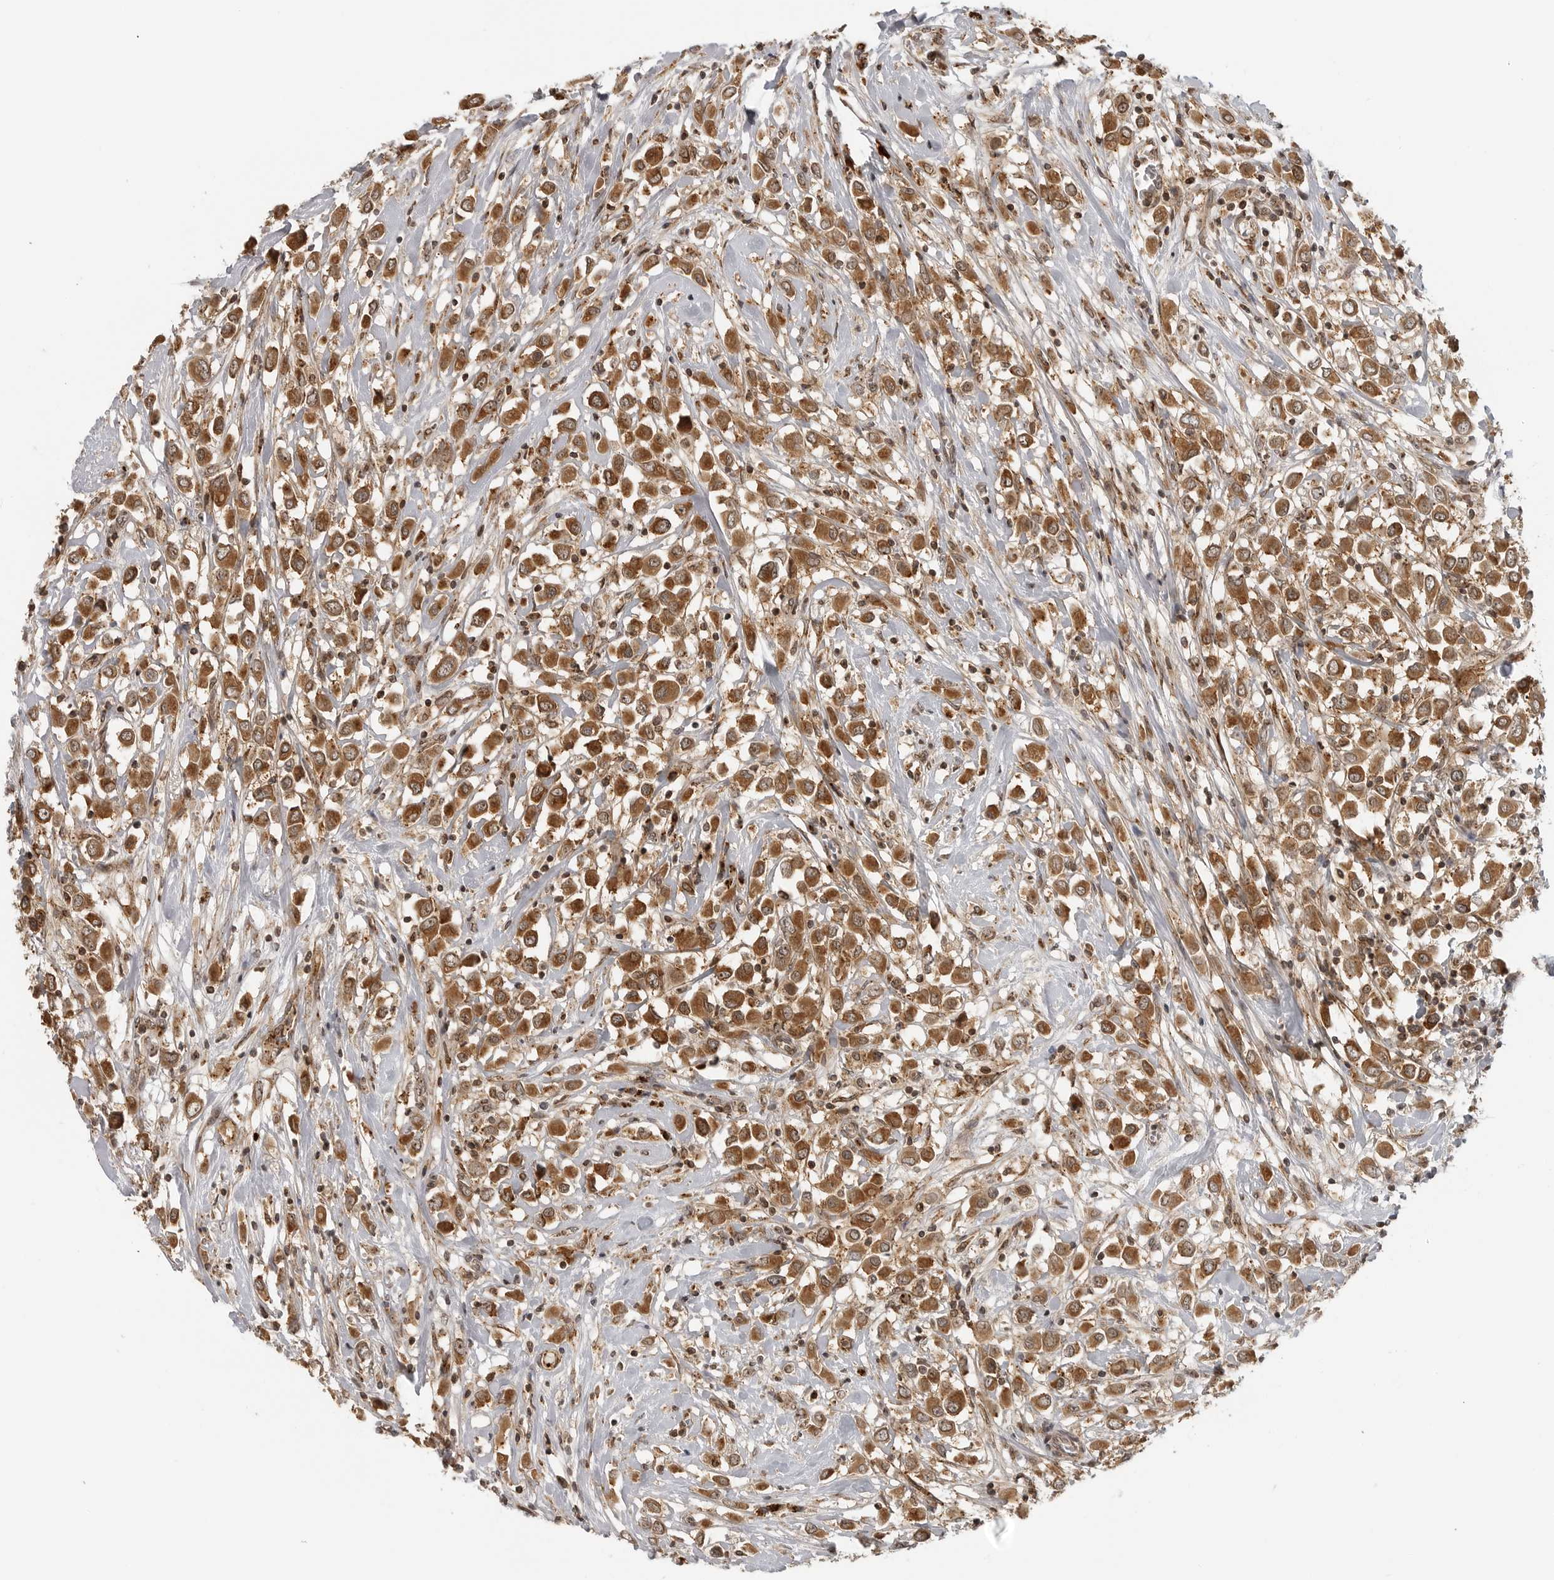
{"staining": {"intensity": "strong", "quantity": ">75%", "location": "cytoplasmic/membranous"}, "tissue": "breast cancer", "cell_type": "Tumor cells", "image_type": "cancer", "snomed": [{"axis": "morphology", "description": "Duct carcinoma"}, {"axis": "topography", "description": "Breast"}], "caption": "Intraductal carcinoma (breast) stained with a brown dye displays strong cytoplasmic/membranous positive staining in approximately >75% of tumor cells.", "gene": "COPA", "patient": {"sex": "female", "age": 61}}